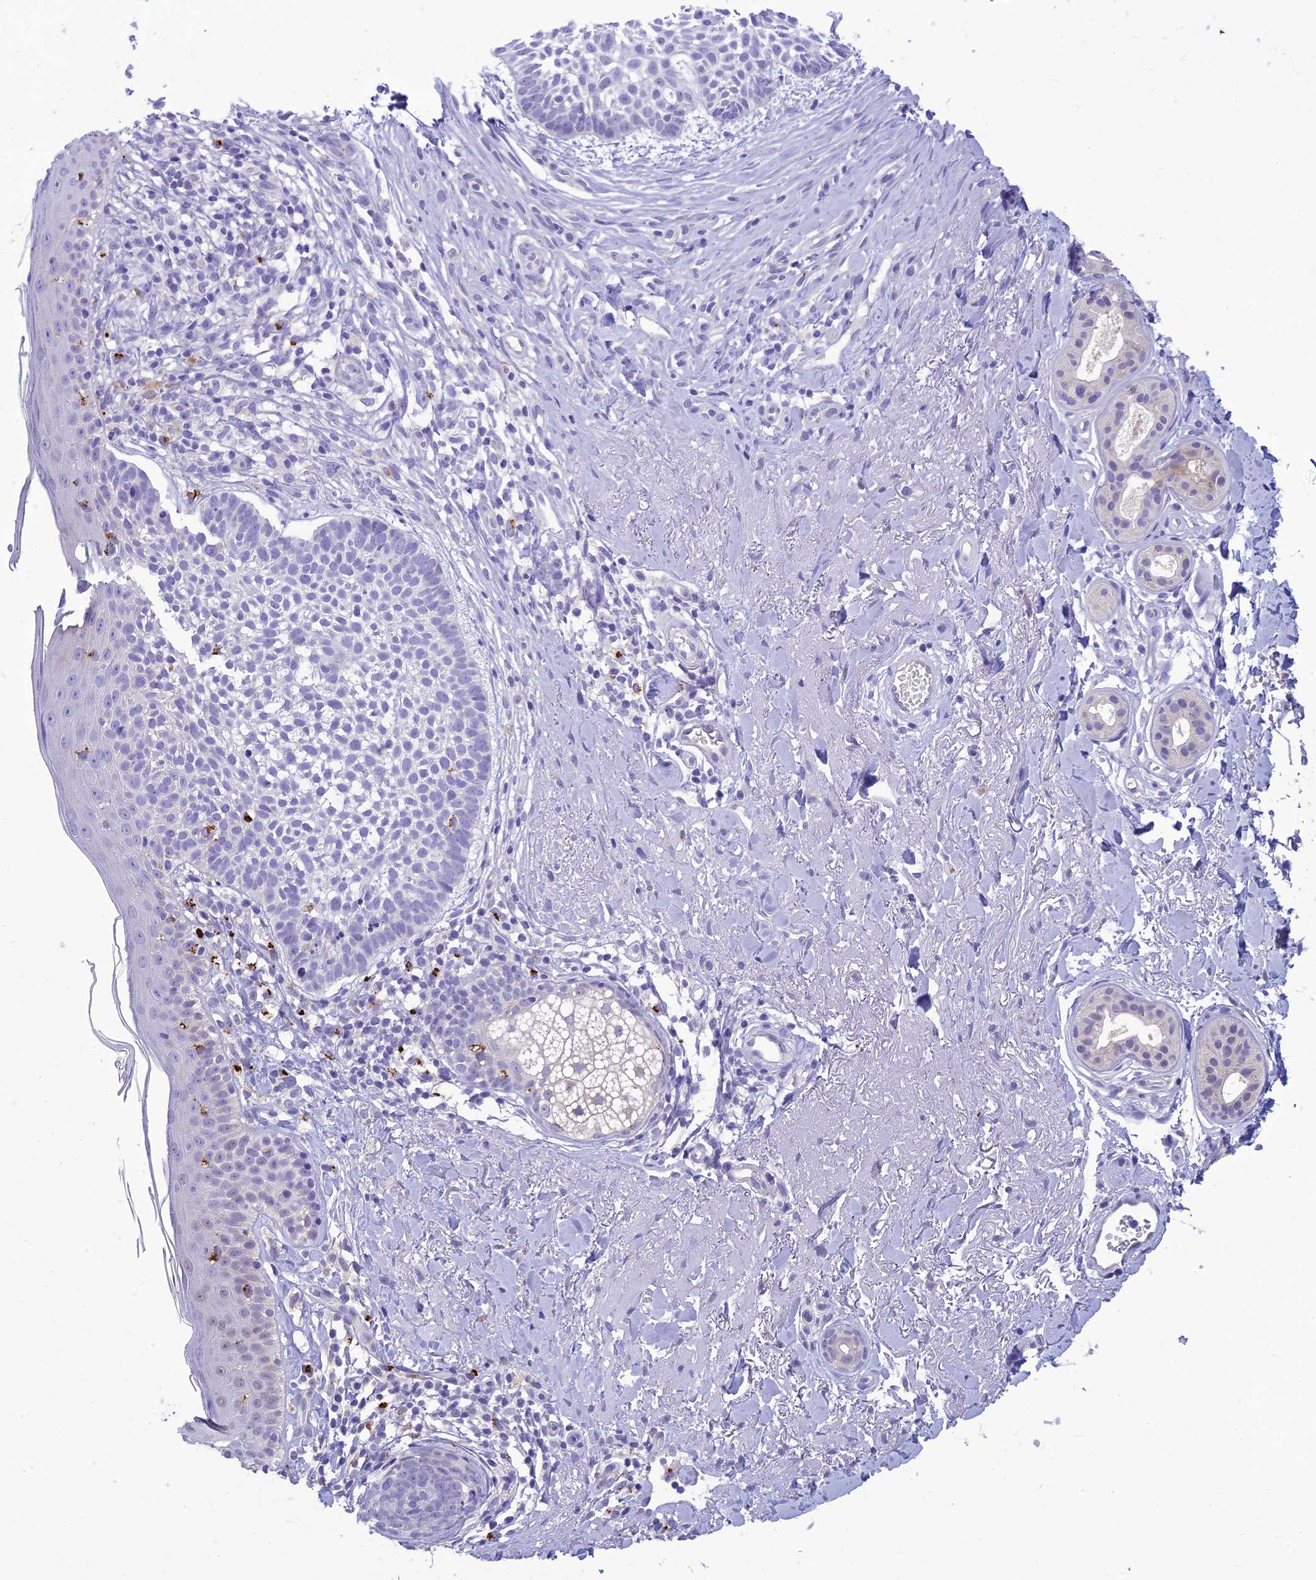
{"staining": {"intensity": "negative", "quantity": "none", "location": "none"}, "tissue": "skin cancer", "cell_type": "Tumor cells", "image_type": "cancer", "snomed": [{"axis": "morphology", "description": "Basal cell carcinoma"}, {"axis": "topography", "description": "Skin"}], "caption": "Immunohistochemistry histopathology image of basal cell carcinoma (skin) stained for a protein (brown), which displays no expression in tumor cells.", "gene": "DHDH", "patient": {"sex": "male", "age": 71}}